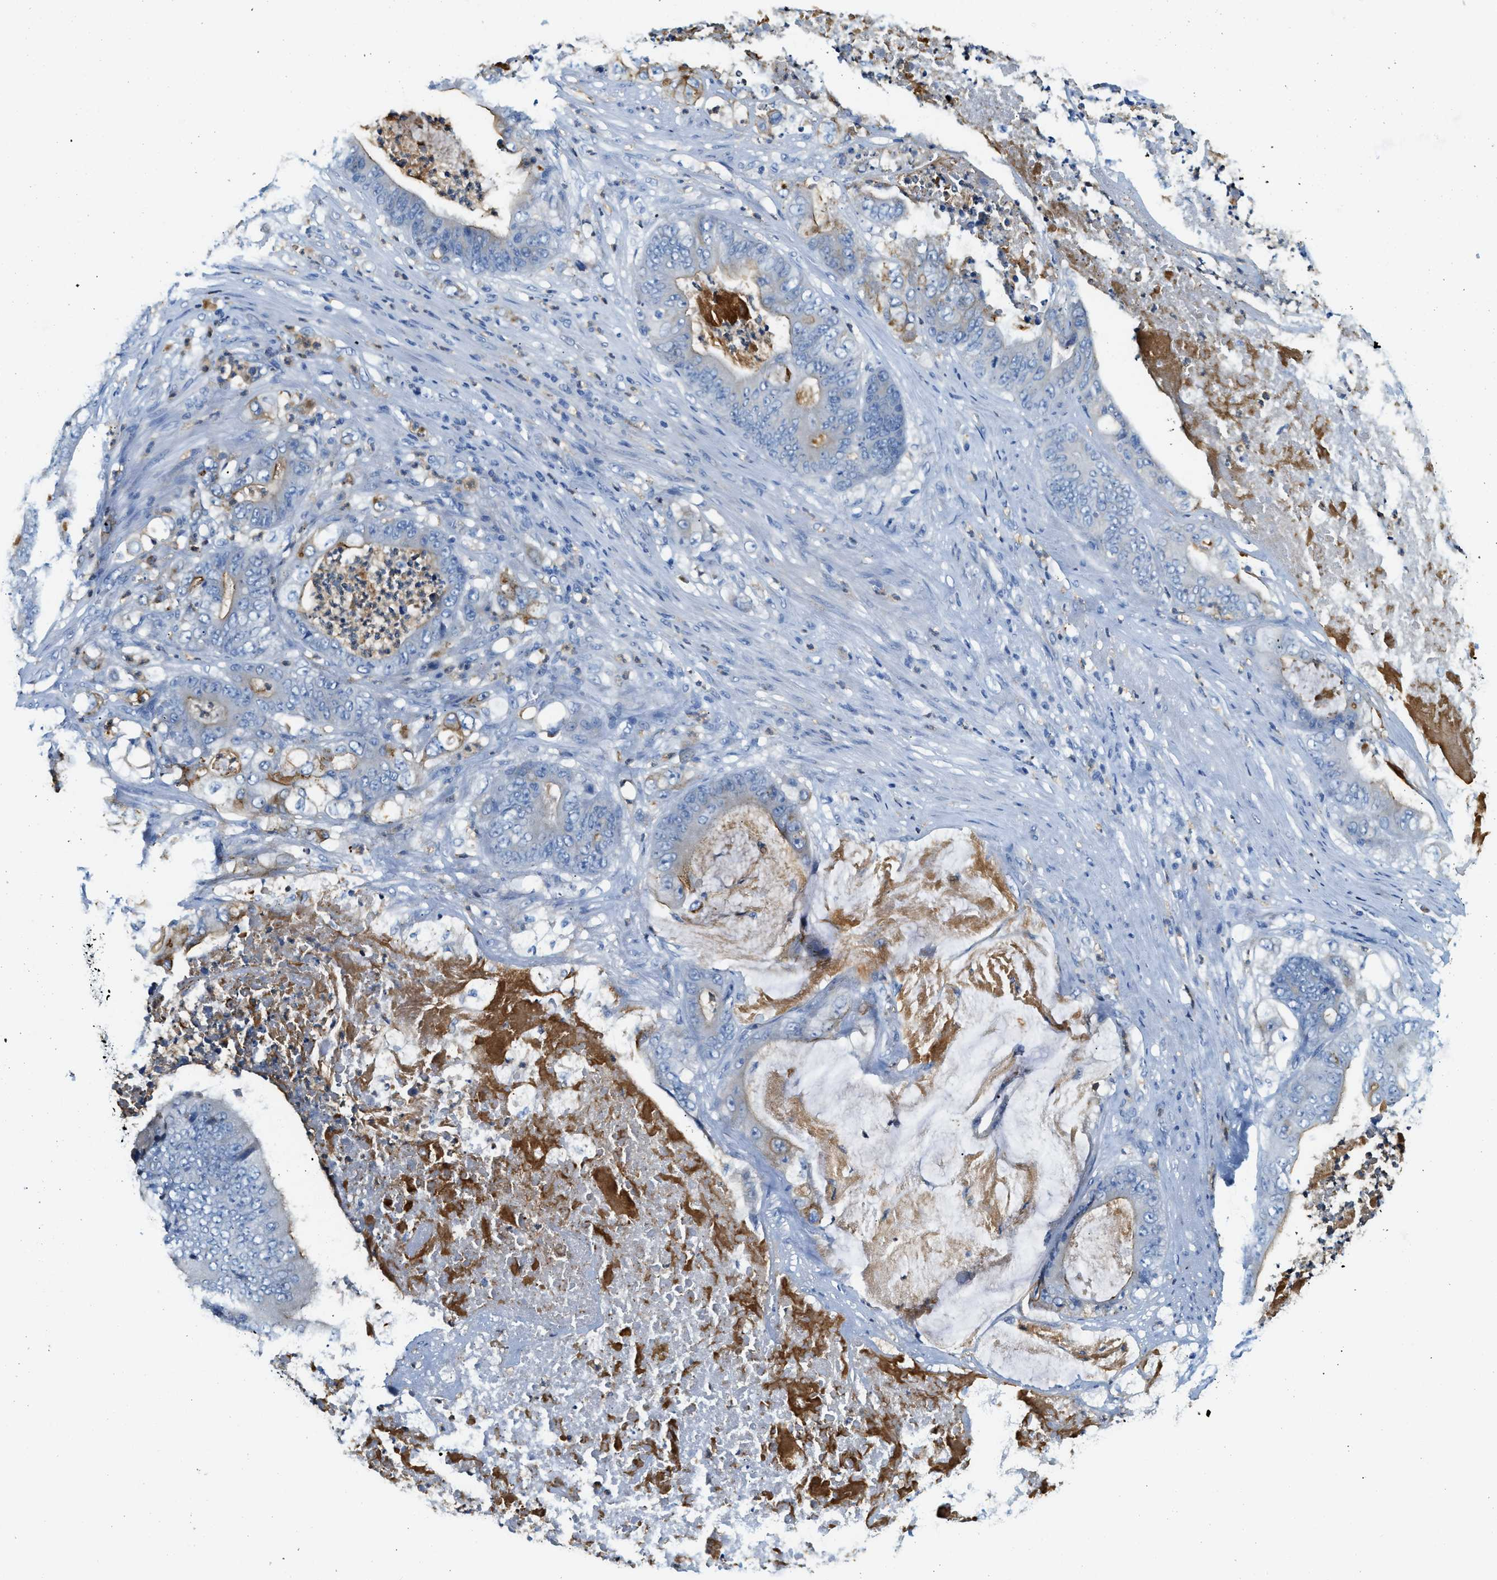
{"staining": {"intensity": "moderate", "quantity": "<25%", "location": "cytoplasmic/membranous"}, "tissue": "stomach cancer", "cell_type": "Tumor cells", "image_type": "cancer", "snomed": [{"axis": "morphology", "description": "Adenocarcinoma, NOS"}, {"axis": "topography", "description": "Stomach"}], "caption": "Adenocarcinoma (stomach) stained for a protein demonstrates moderate cytoplasmic/membranous positivity in tumor cells. The staining was performed using DAB (3,3'-diaminobenzidine) to visualize the protein expression in brown, while the nuclei were stained in blue with hematoxylin (Magnification: 20x).", "gene": "ZDHHC13", "patient": {"sex": "female", "age": 73}}